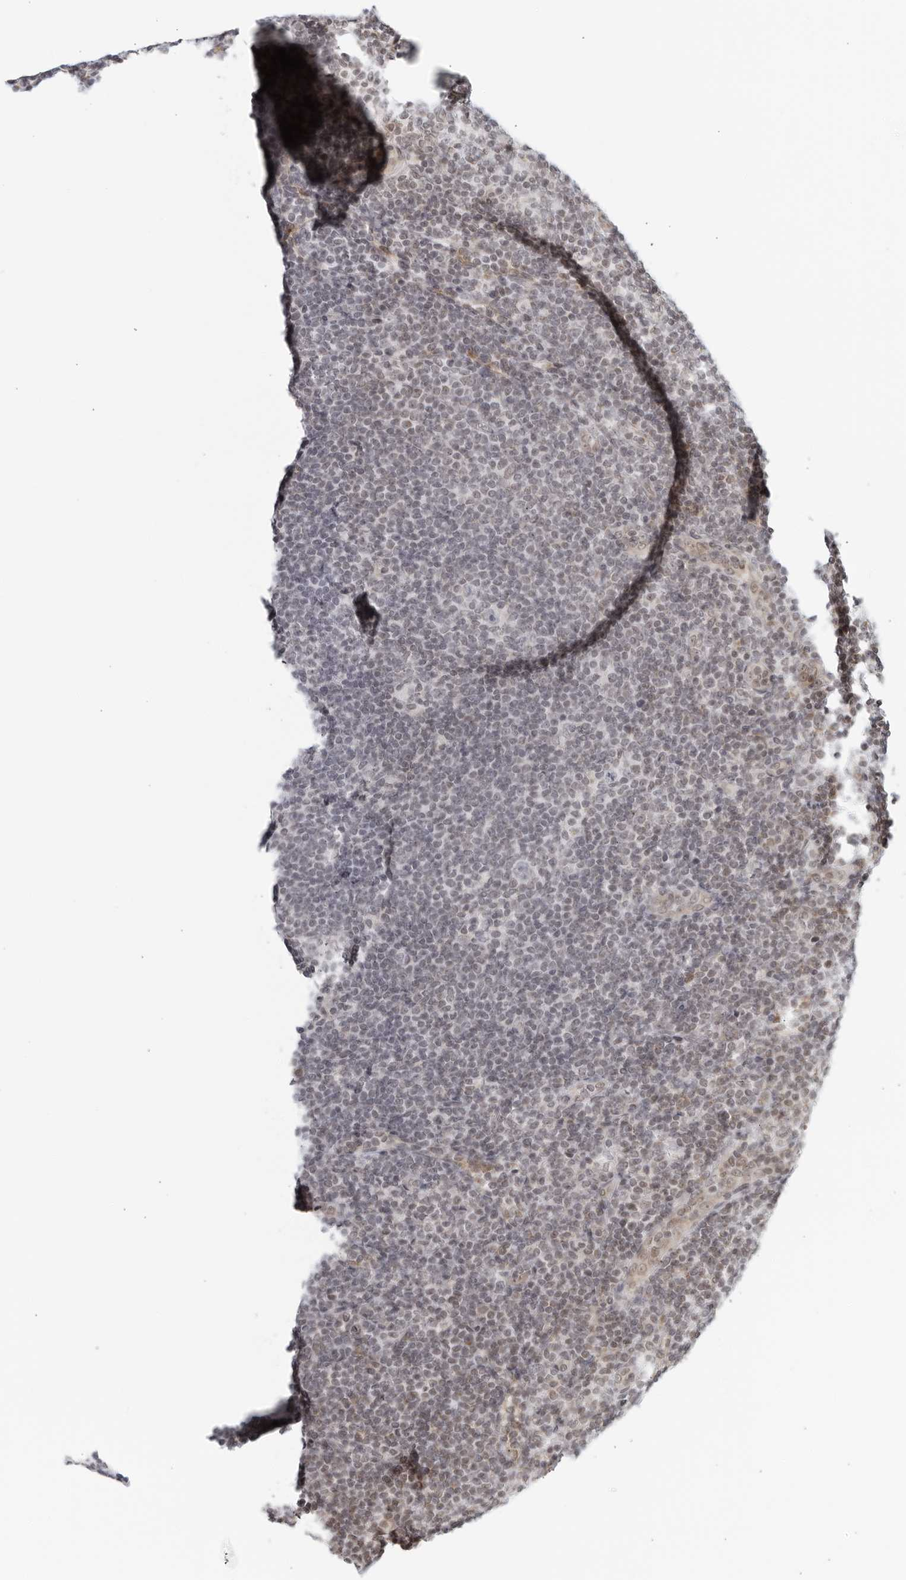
{"staining": {"intensity": "negative", "quantity": "none", "location": "none"}, "tissue": "lymphoma", "cell_type": "Tumor cells", "image_type": "cancer", "snomed": [{"axis": "morphology", "description": "Hodgkin's disease, NOS"}, {"axis": "topography", "description": "Lymph node"}], "caption": "Immunohistochemistry (IHC) photomicrograph of human lymphoma stained for a protein (brown), which exhibits no expression in tumor cells. The staining was performed using DAB (3,3'-diaminobenzidine) to visualize the protein expression in brown, while the nuclei were stained in blue with hematoxylin (Magnification: 20x).", "gene": "RAB11FIP3", "patient": {"sex": "female", "age": 57}}